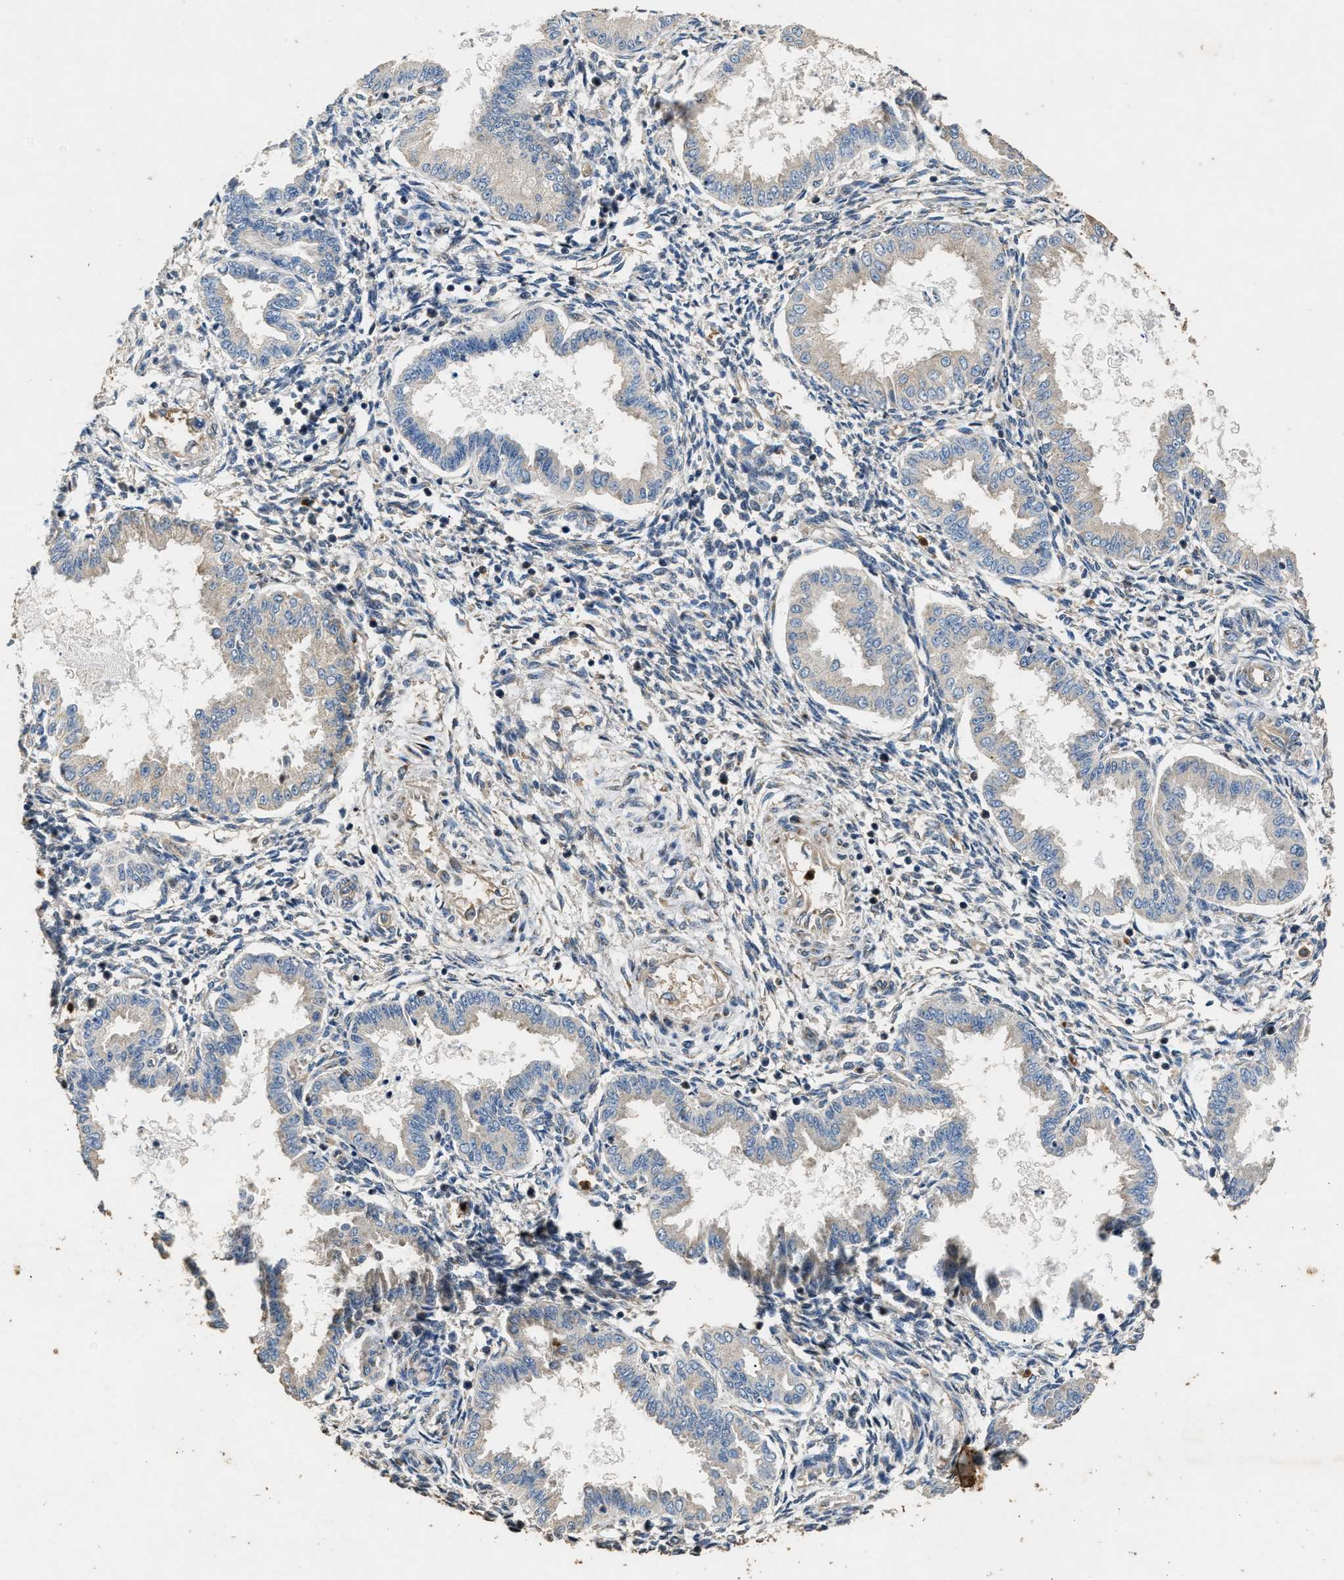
{"staining": {"intensity": "moderate", "quantity": "<25%", "location": "cytoplasmic/membranous"}, "tissue": "endometrium", "cell_type": "Cells in endometrial stroma", "image_type": "normal", "snomed": [{"axis": "morphology", "description": "Normal tissue, NOS"}, {"axis": "topography", "description": "Endometrium"}], "caption": "Approximately <25% of cells in endometrial stroma in normal endometrium display moderate cytoplasmic/membranous protein staining as visualized by brown immunohistochemical staining.", "gene": "CHUK", "patient": {"sex": "female", "age": 33}}